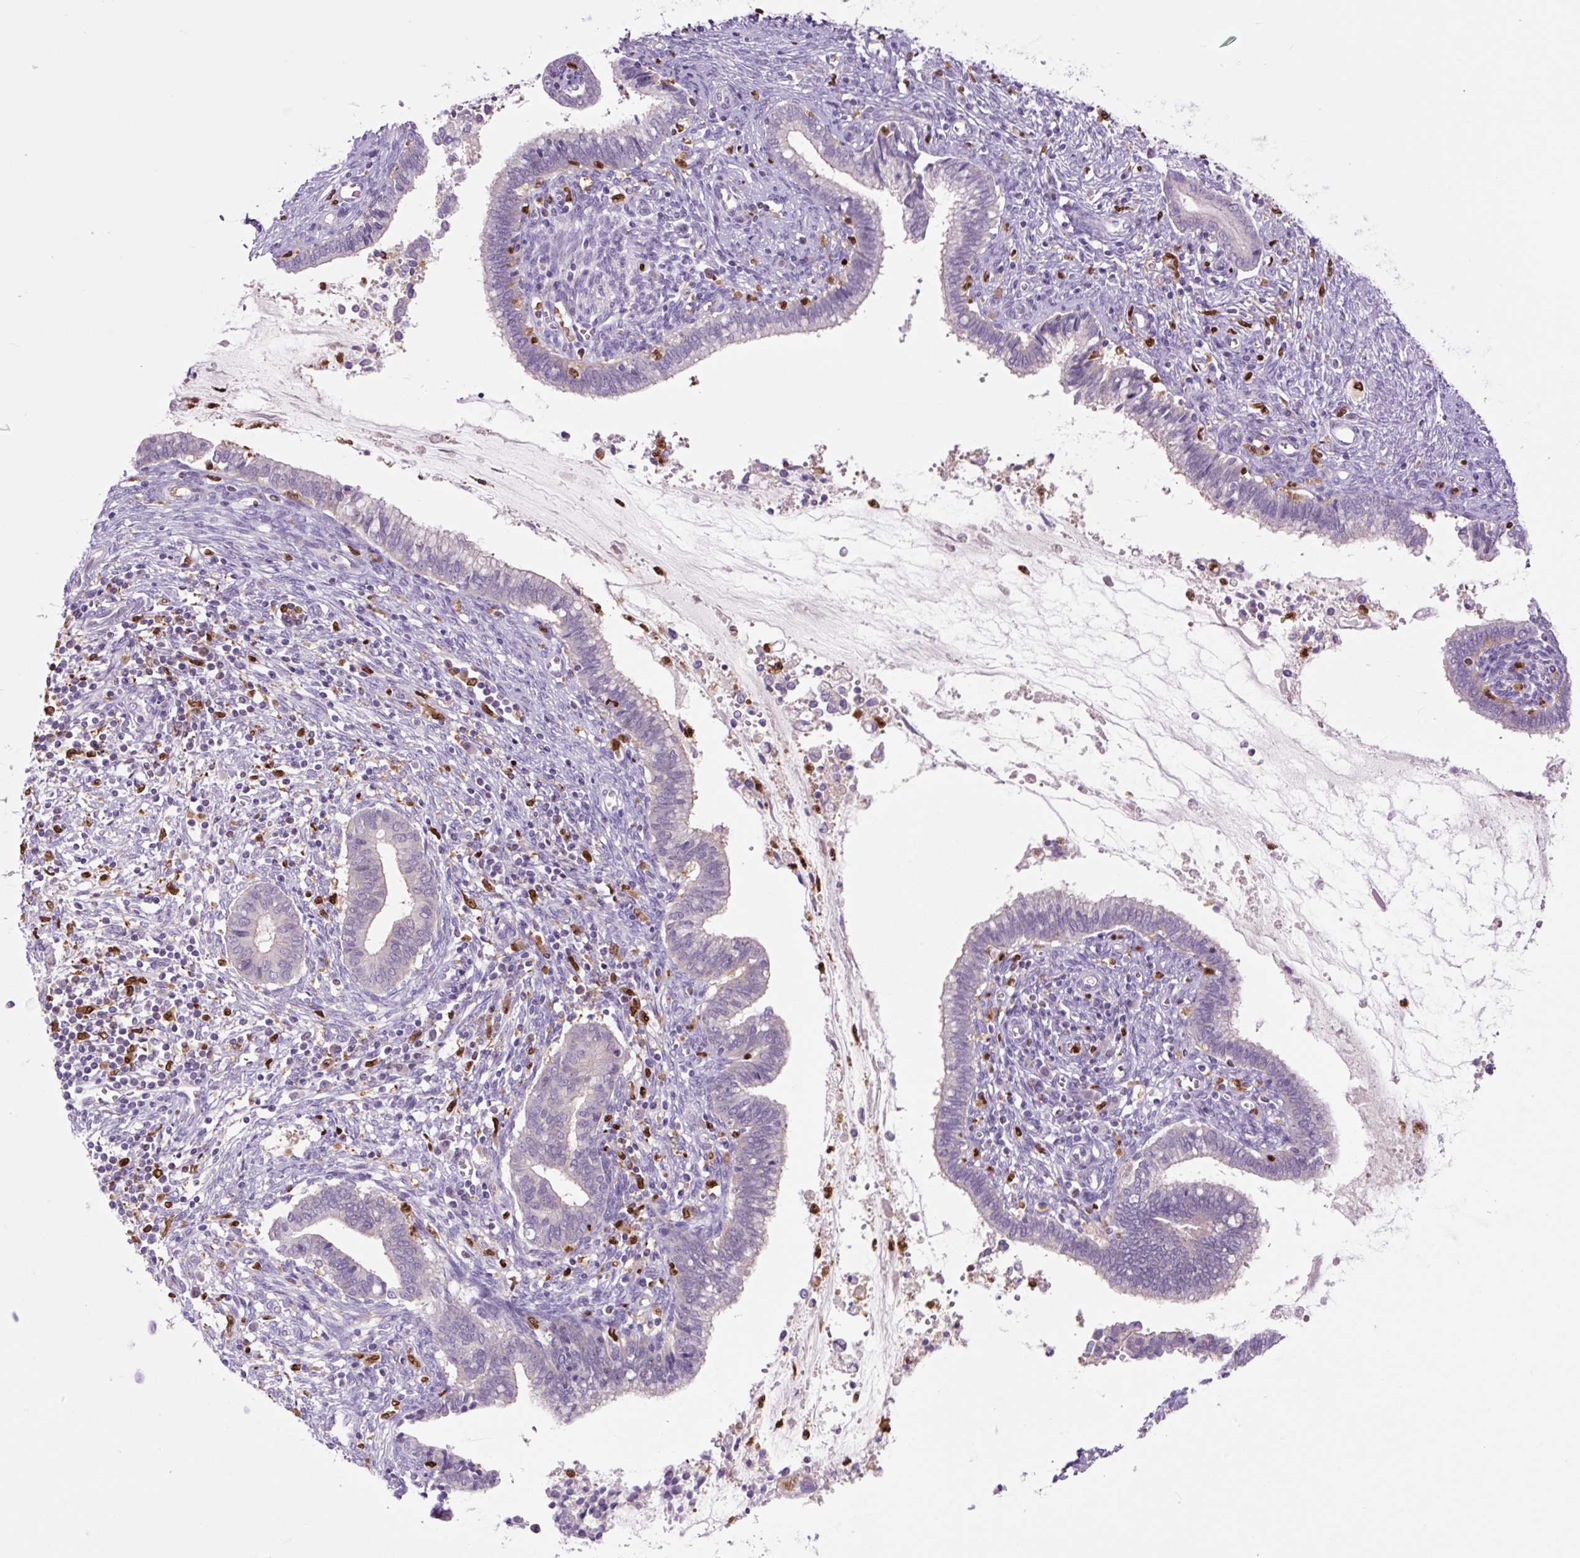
{"staining": {"intensity": "negative", "quantity": "none", "location": "none"}, "tissue": "cervical cancer", "cell_type": "Tumor cells", "image_type": "cancer", "snomed": [{"axis": "morphology", "description": "Adenocarcinoma, NOS"}, {"axis": "topography", "description": "Cervix"}], "caption": "Immunohistochemistry of adenocarcinoma (cervical) exhibits no staining in tumor cells.", "gene": "SPI1", "patient": {"sex": "female", "age": 44}}